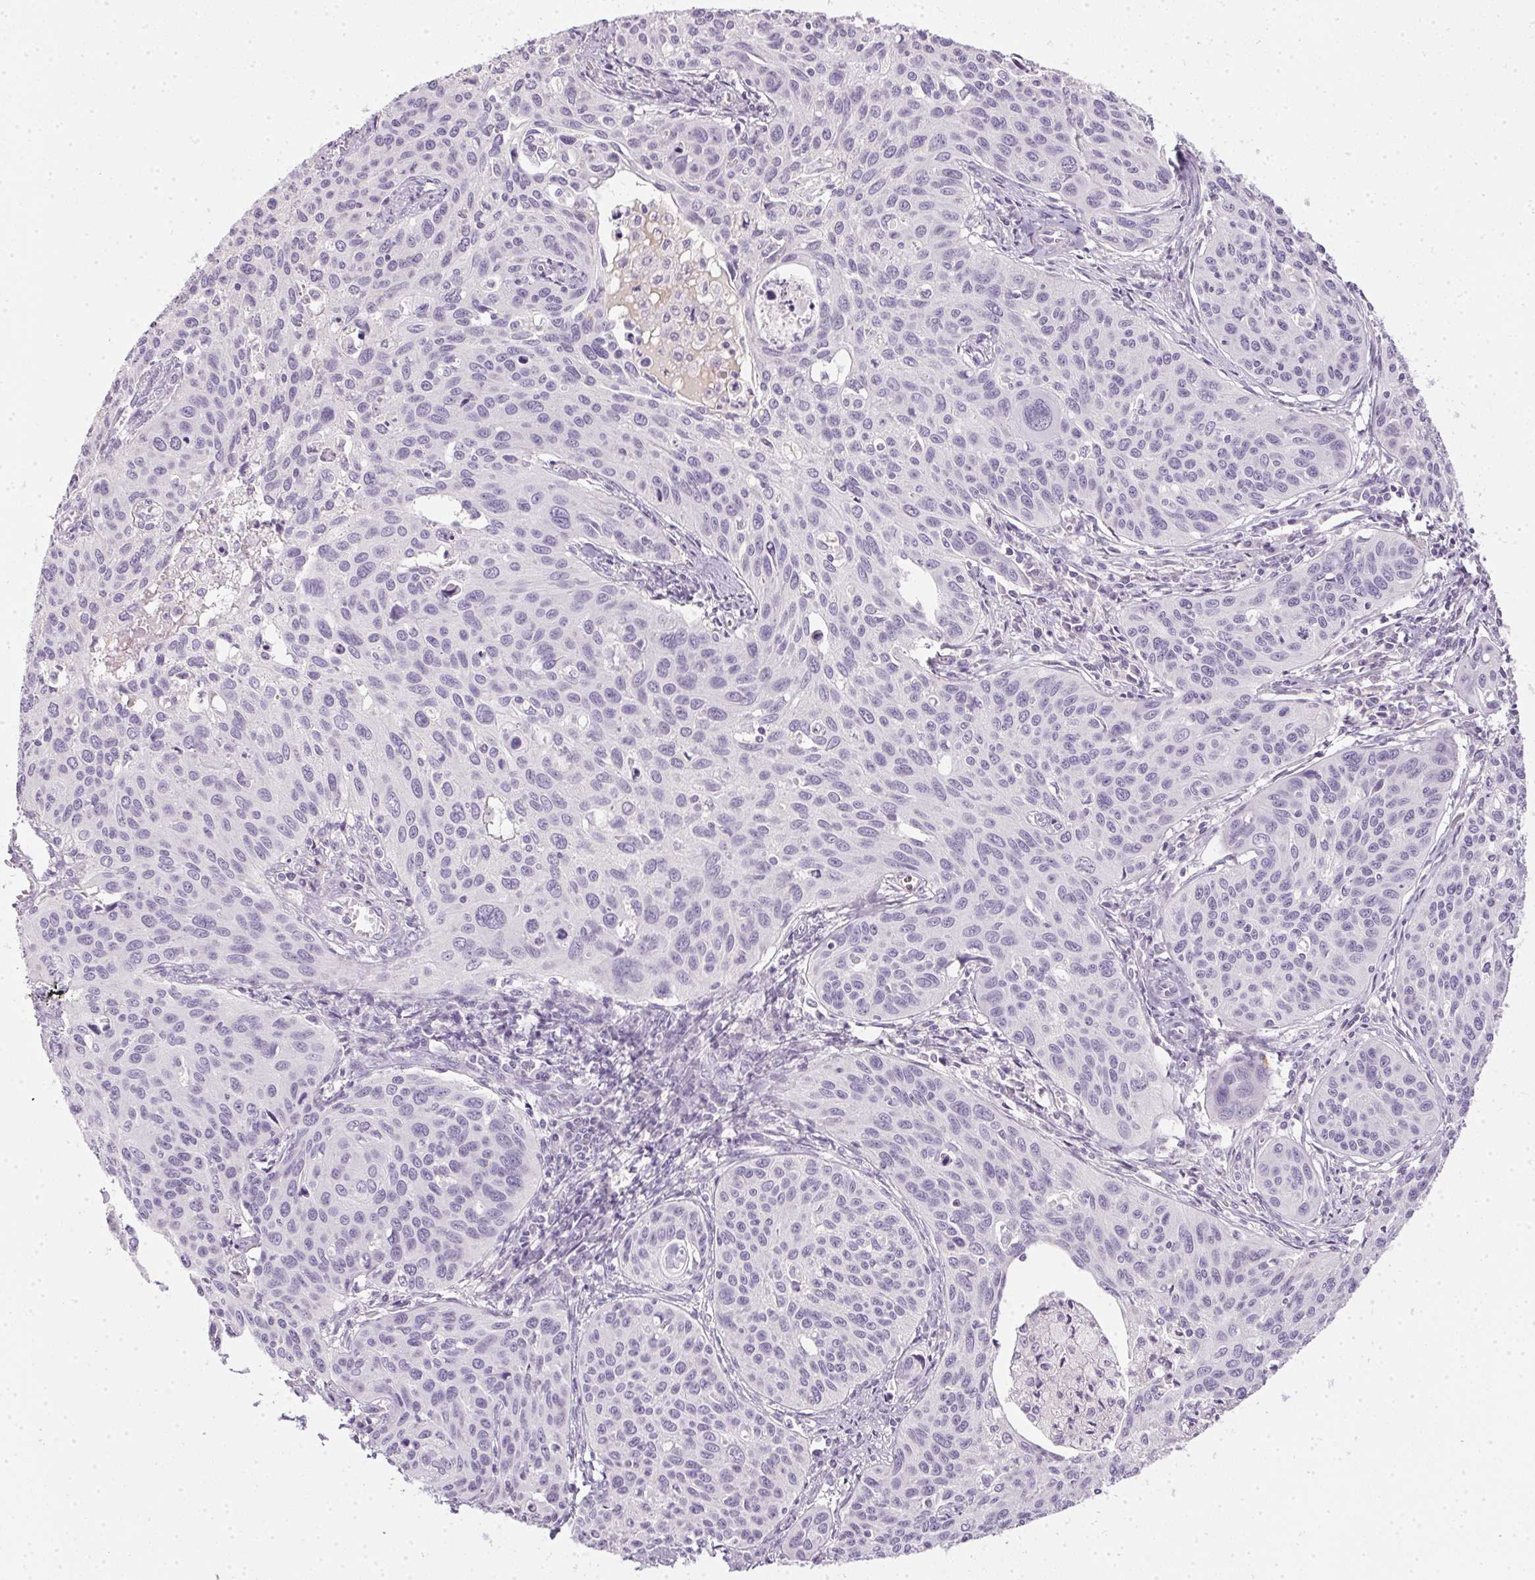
{"staining": {"intensity": "negative", "quantity": "none", "location": "none"}, "tissue": "cervical cancer", "cell_type": "Tumor cells", "image_type": "cancer", "snomed": [{"axis": "morphology", "description": "Squamous cell carcinoma, NOS"}, {"axis": "topography", "description": "Cervix"}], "caption": "High magnification brightfield microscopy of cervical squamous cell carcinoma stained with DAB (3,3'-diaminobenzidine) (brown) and counterstained with hematoxylin (blue): tumor cells show no significant expression. (Brightfield microscopy of DAB (3,3'-diaminobenzidine) immunohistochemistry at high magnification).", "gene": "TMEM72", "patient": {"sex": "female", "age": 31}}